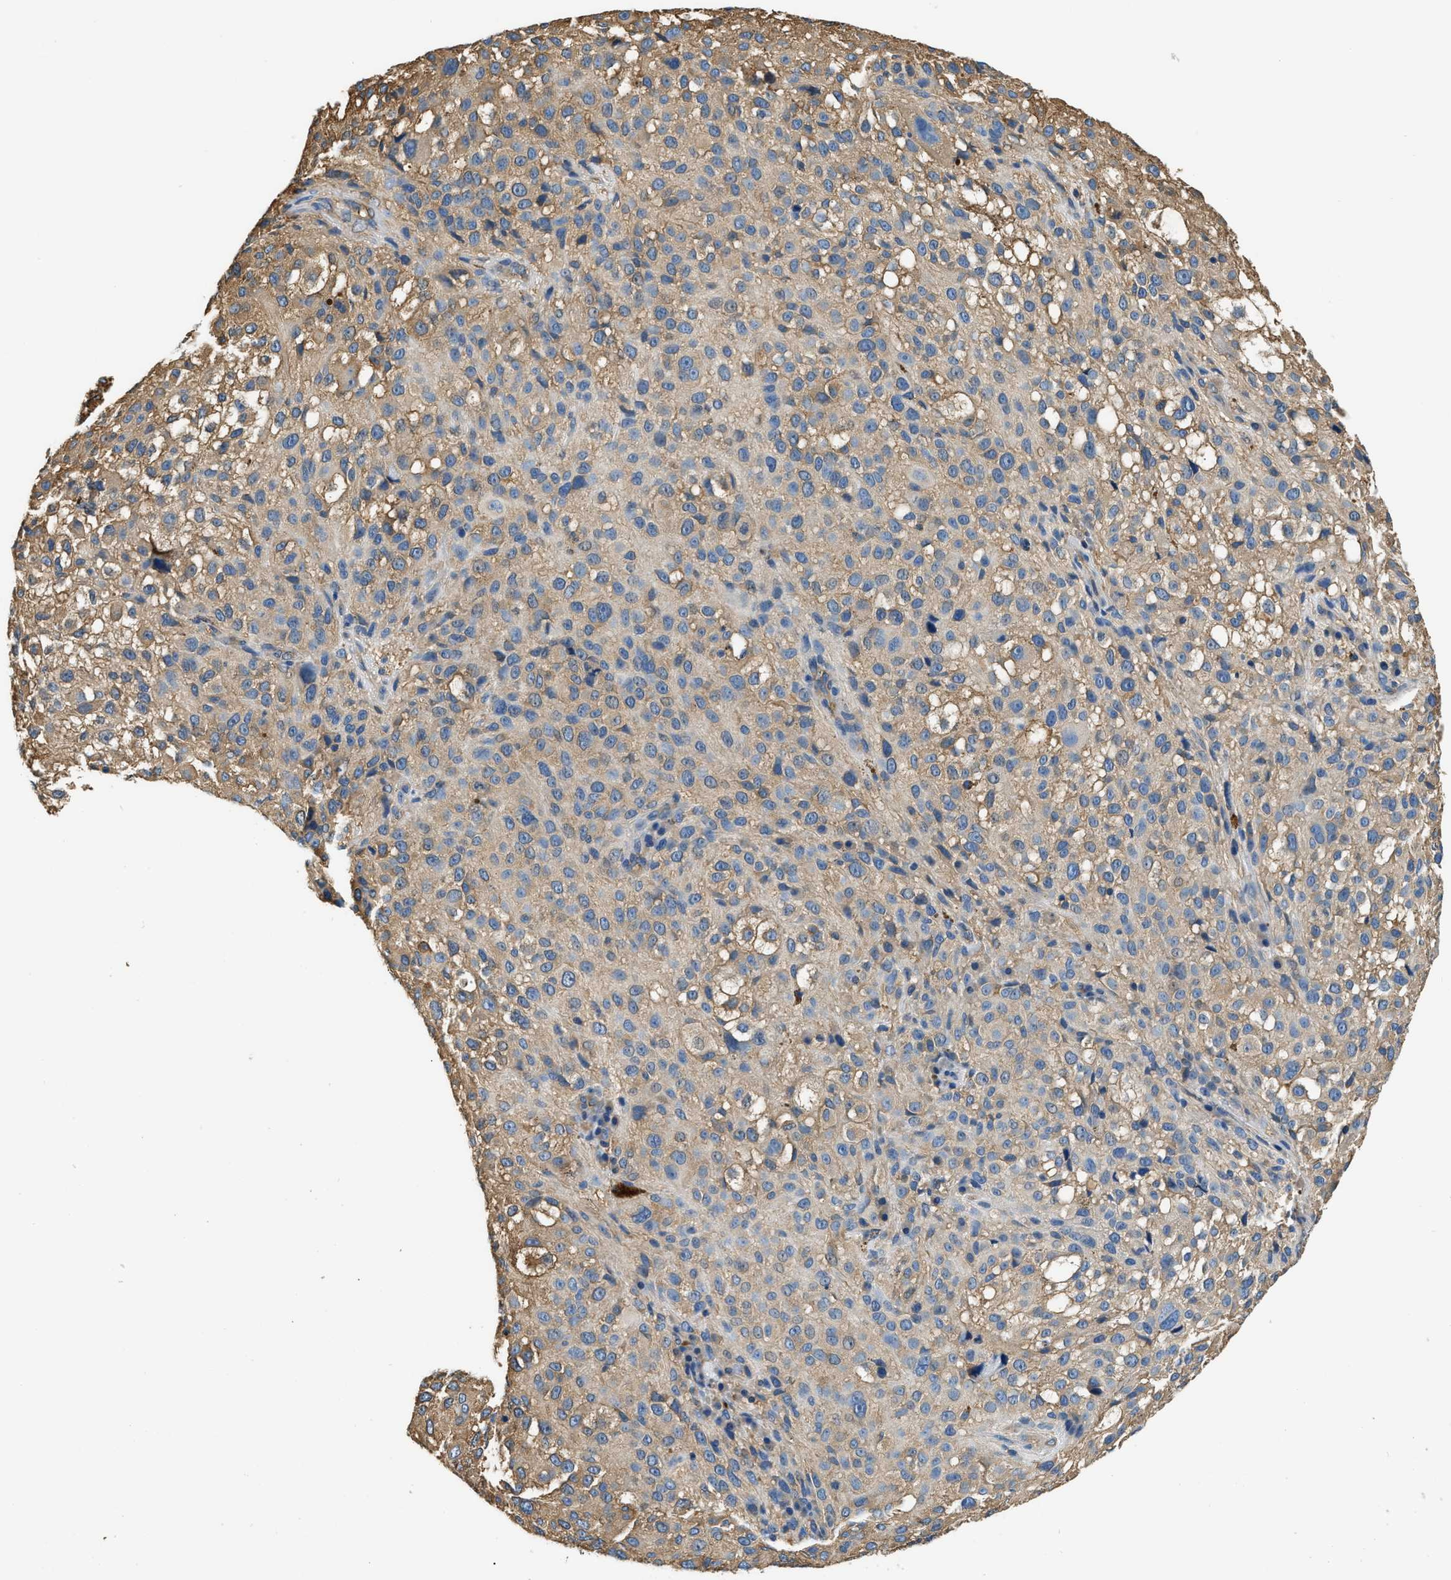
{"staining": {"intensity": "moderate", "quantity": ">75%", "location": "cytoplasmic/membranous"}, "tissue": "melanoma", "cell_type": "Tumor cells", "image_type": "cancer", "snomed": [{"axis": "morphology", "description": "Necrosis, NOS"}, {"axis": "morphology", "description": "Malignant melanoma, NOS"}, {"axis": "topography", "description": "Skin"}], "caption": "An immunohistochemistry micrograph of neoplastic tissue is shown. Protein staining in brown highlights moderate cytoplasmic/membranous positivity in melanoma within tumor cells.", "gene": "PPP2R1B", "patient": {"sex": "female", "age": 87}}